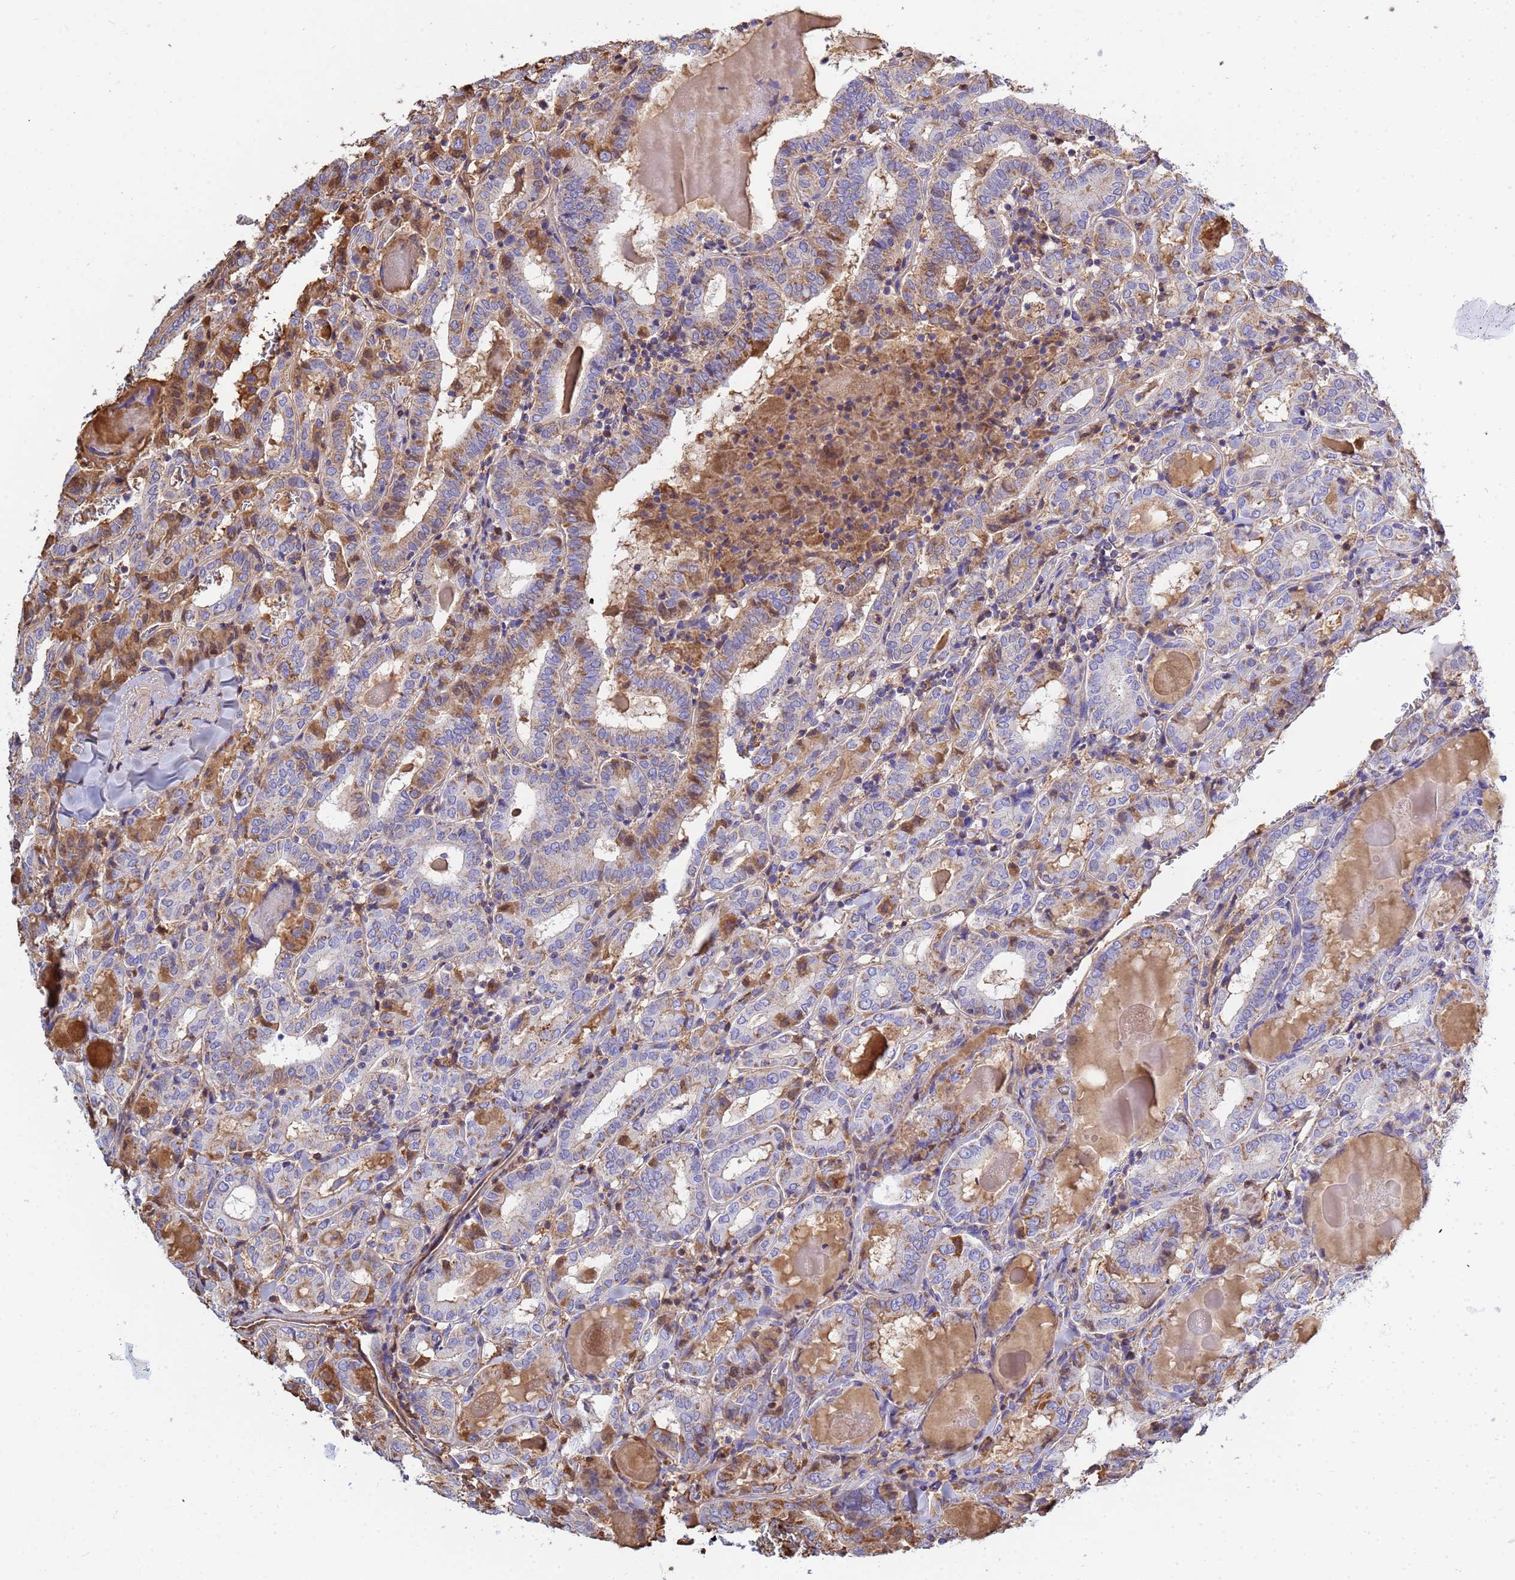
{"staining": {"intensity": "moderate", "quantity": "25%-75%", "location": "cytoplasmic/membranous"}, "tissue": "thyroid cancer", "cell_type": "Tumor cells", "image_type": "cancer", "snomed": [{"axis": "morphology", "description": "Papillary adenocarcinoma, NOS"}, {"axis": "topography", "description": "Thyroid gland"}], "caption": "Human thyroid papillary adenocarcinoma stained with a protein marker displays moderate staining in tumor cells.", "gene": "GLUD1", "patient": {"sex": "female", "age": 72}}